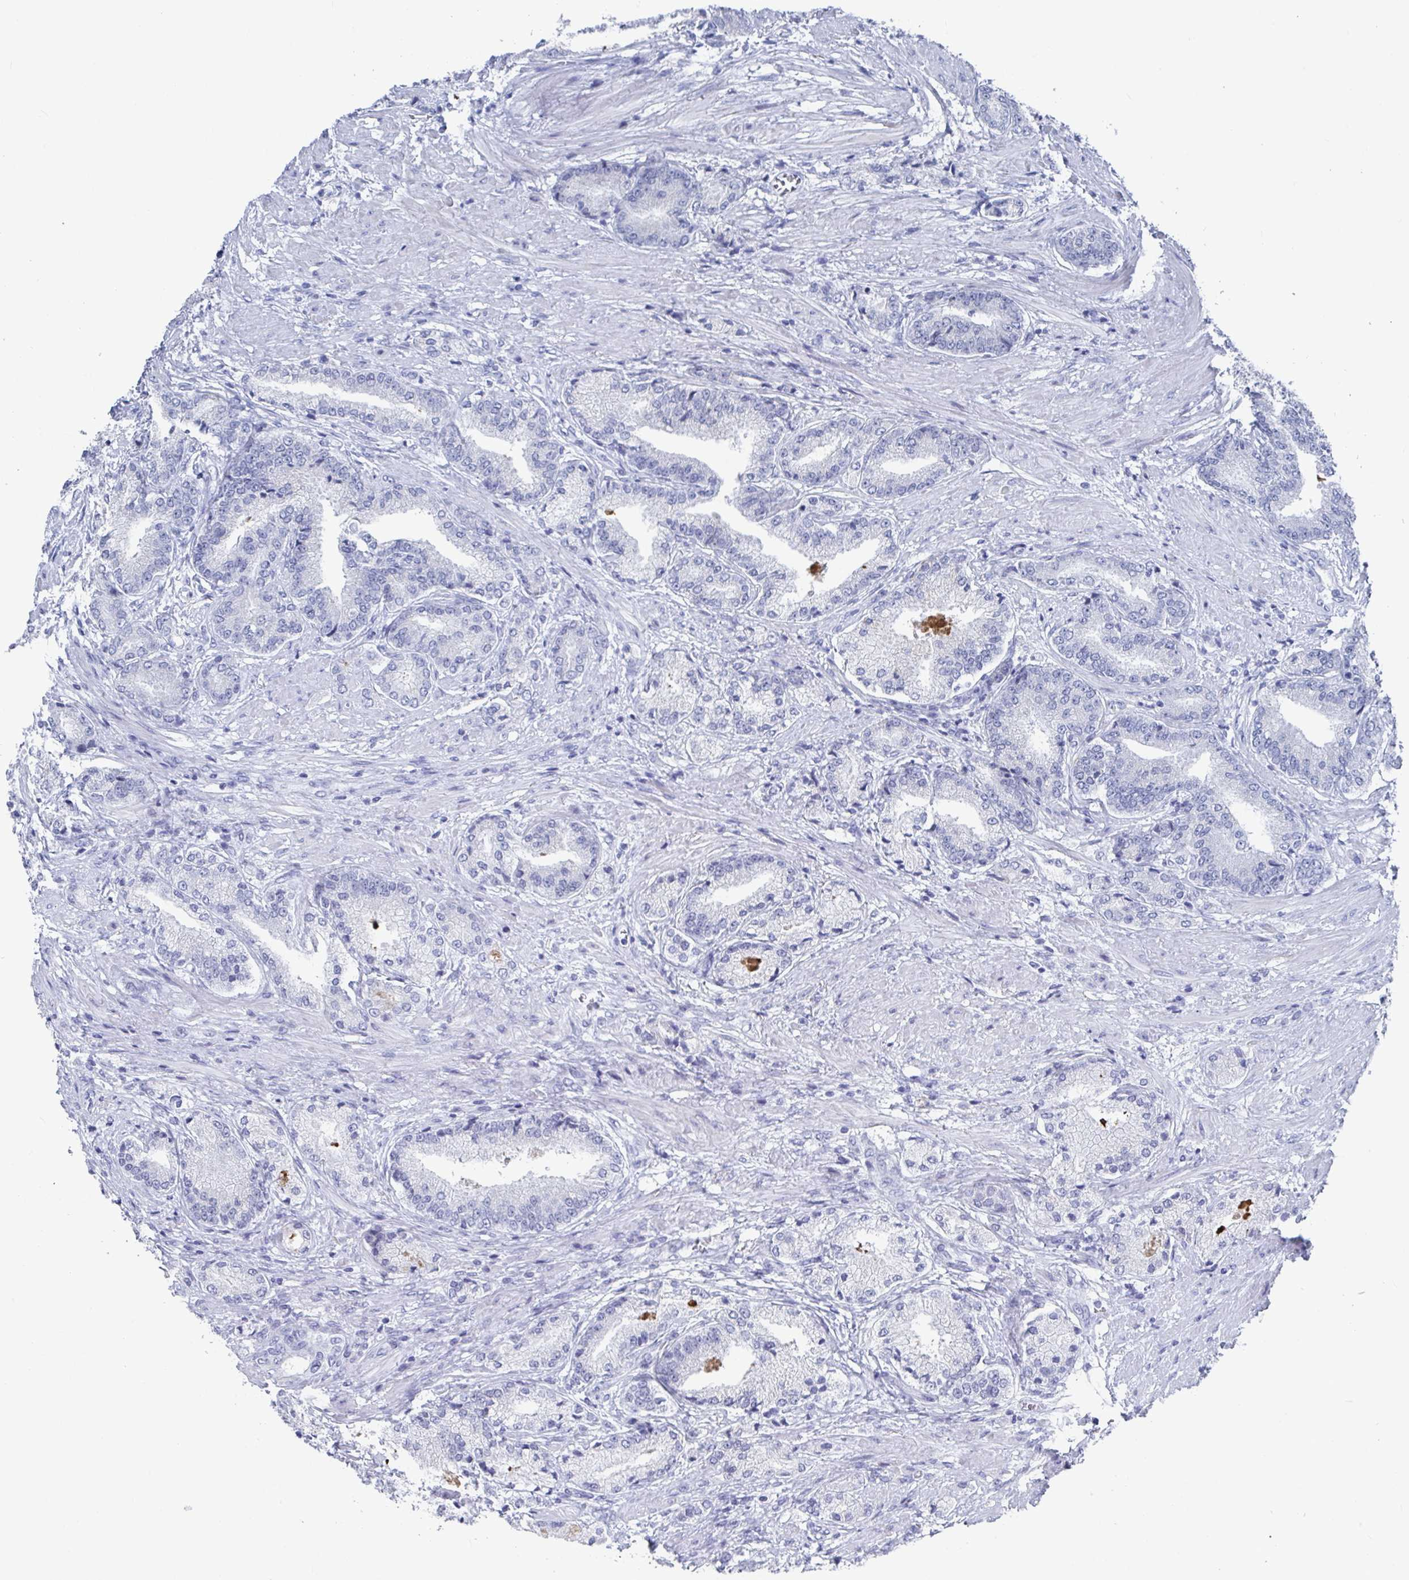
{"staining": {"intensity": "negative", "quantity": "none", "location": "none"}, "tissue": "prostate cancer", "cell_type": "Tumor cells", "image_type": "cancer", "snomed": [{"axis": "morphology", "description": "Adenocarcinoma, High grade"}, {"axis": "topography", "description": "Prostate and seminal vesicle, NOS"}], "caption": "IHC micrograph of human prostate cancer stained for a protein (brown), which displays no staining in tumor cells.", "gene": "CAMKV", "patient": {"sex": "male", "age": 61}}